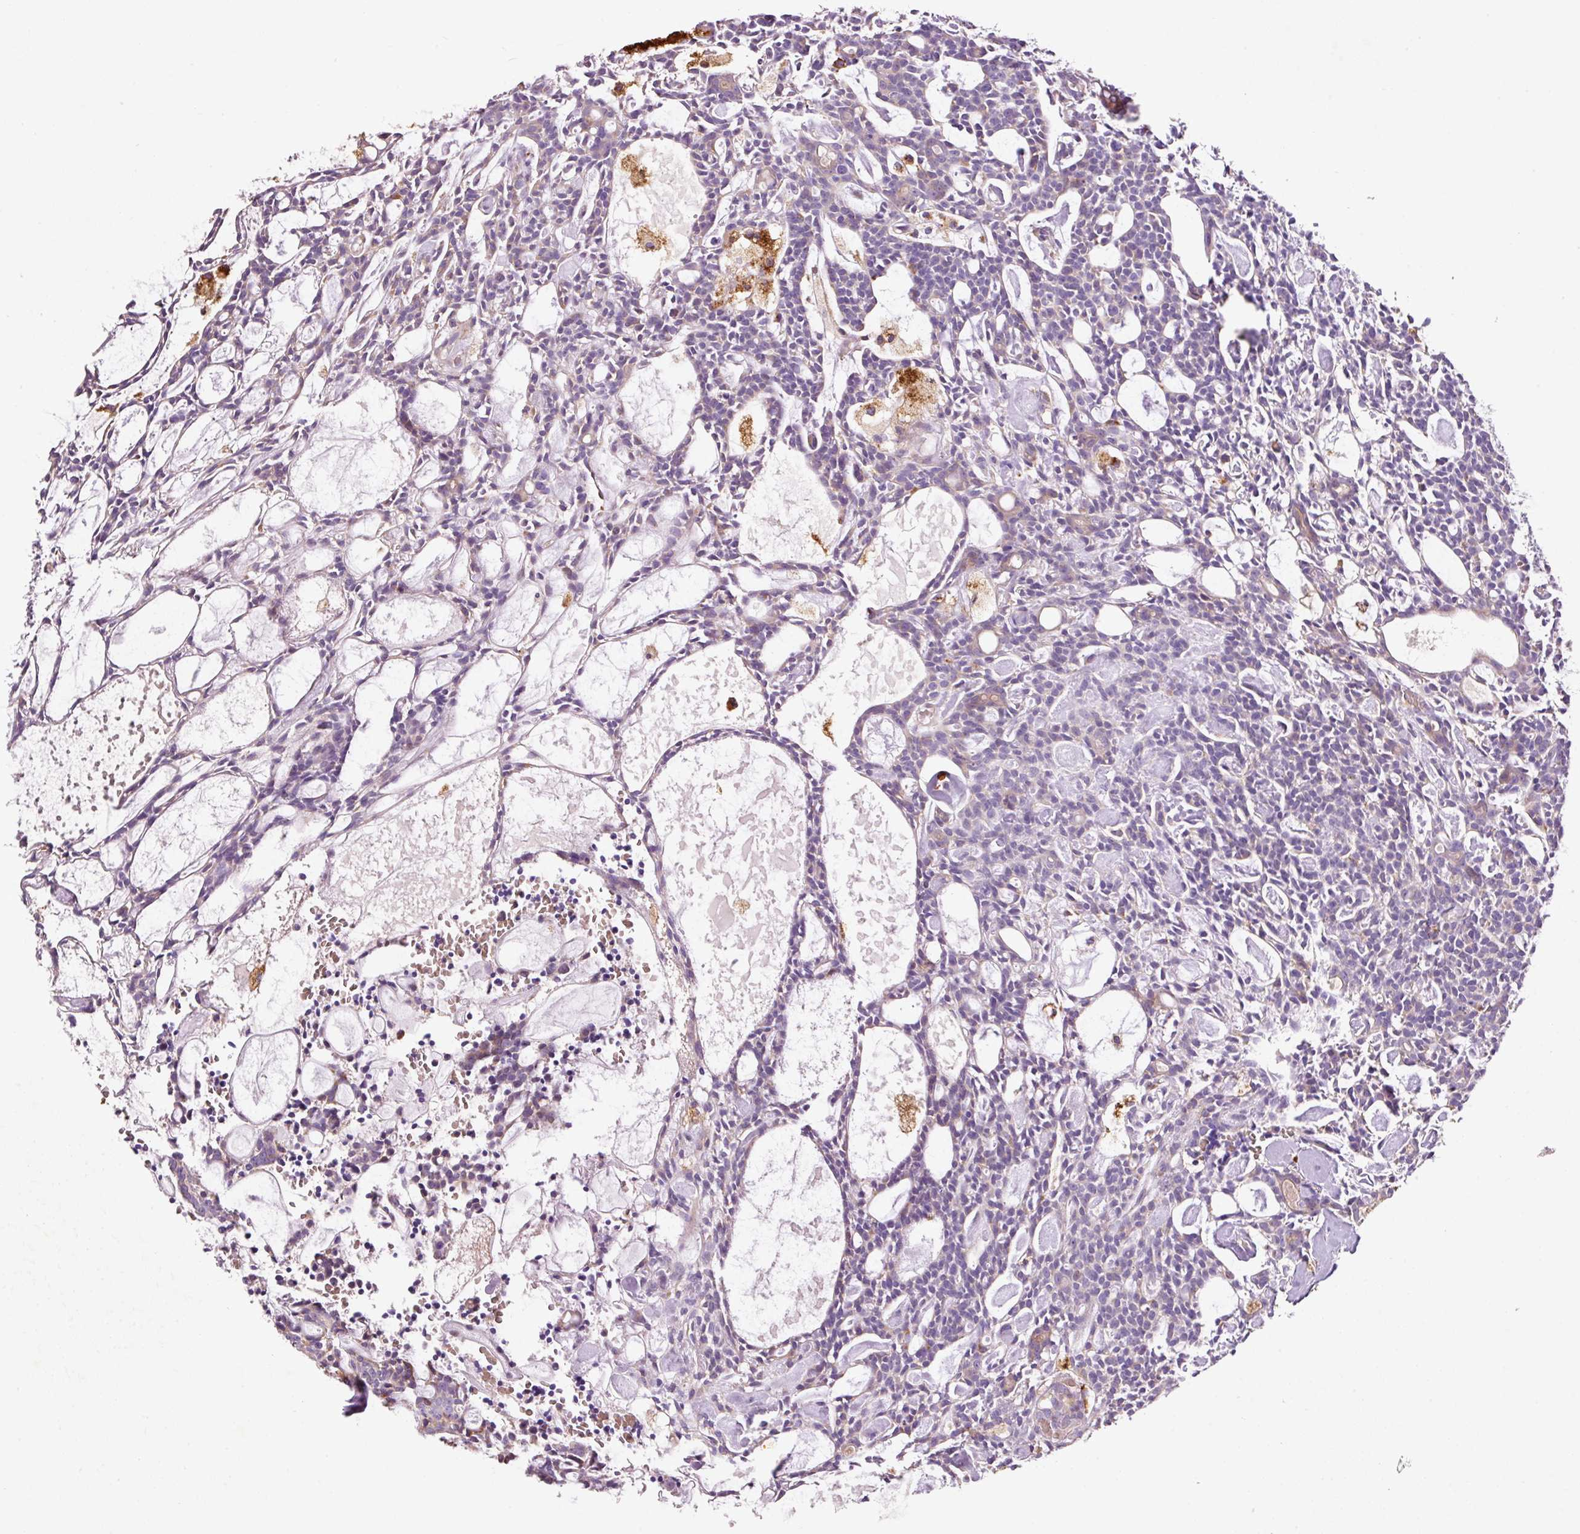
{"staining": {"intensity": "weak", "quantity": "<25%", "location": "cytoplasmic/membranous"}, "tissue": "head and neck cancer", "cell_type": "Tumor cells", "image_type": "cancer", "snomed": [{"axis": "morphology", "description": "Adenocarcinoma, NOS"}, {"axis": "topography", "description": "Salivary gland"}, {"axis": "topography", "description": "Head-Neck"}], "caption": "The micrograph displays no significant positivity in tumor cells of head and neck cancer (adenocarcinoma).", "gene": "TMC8", "patient": {"sex": "male", "age": 55}}